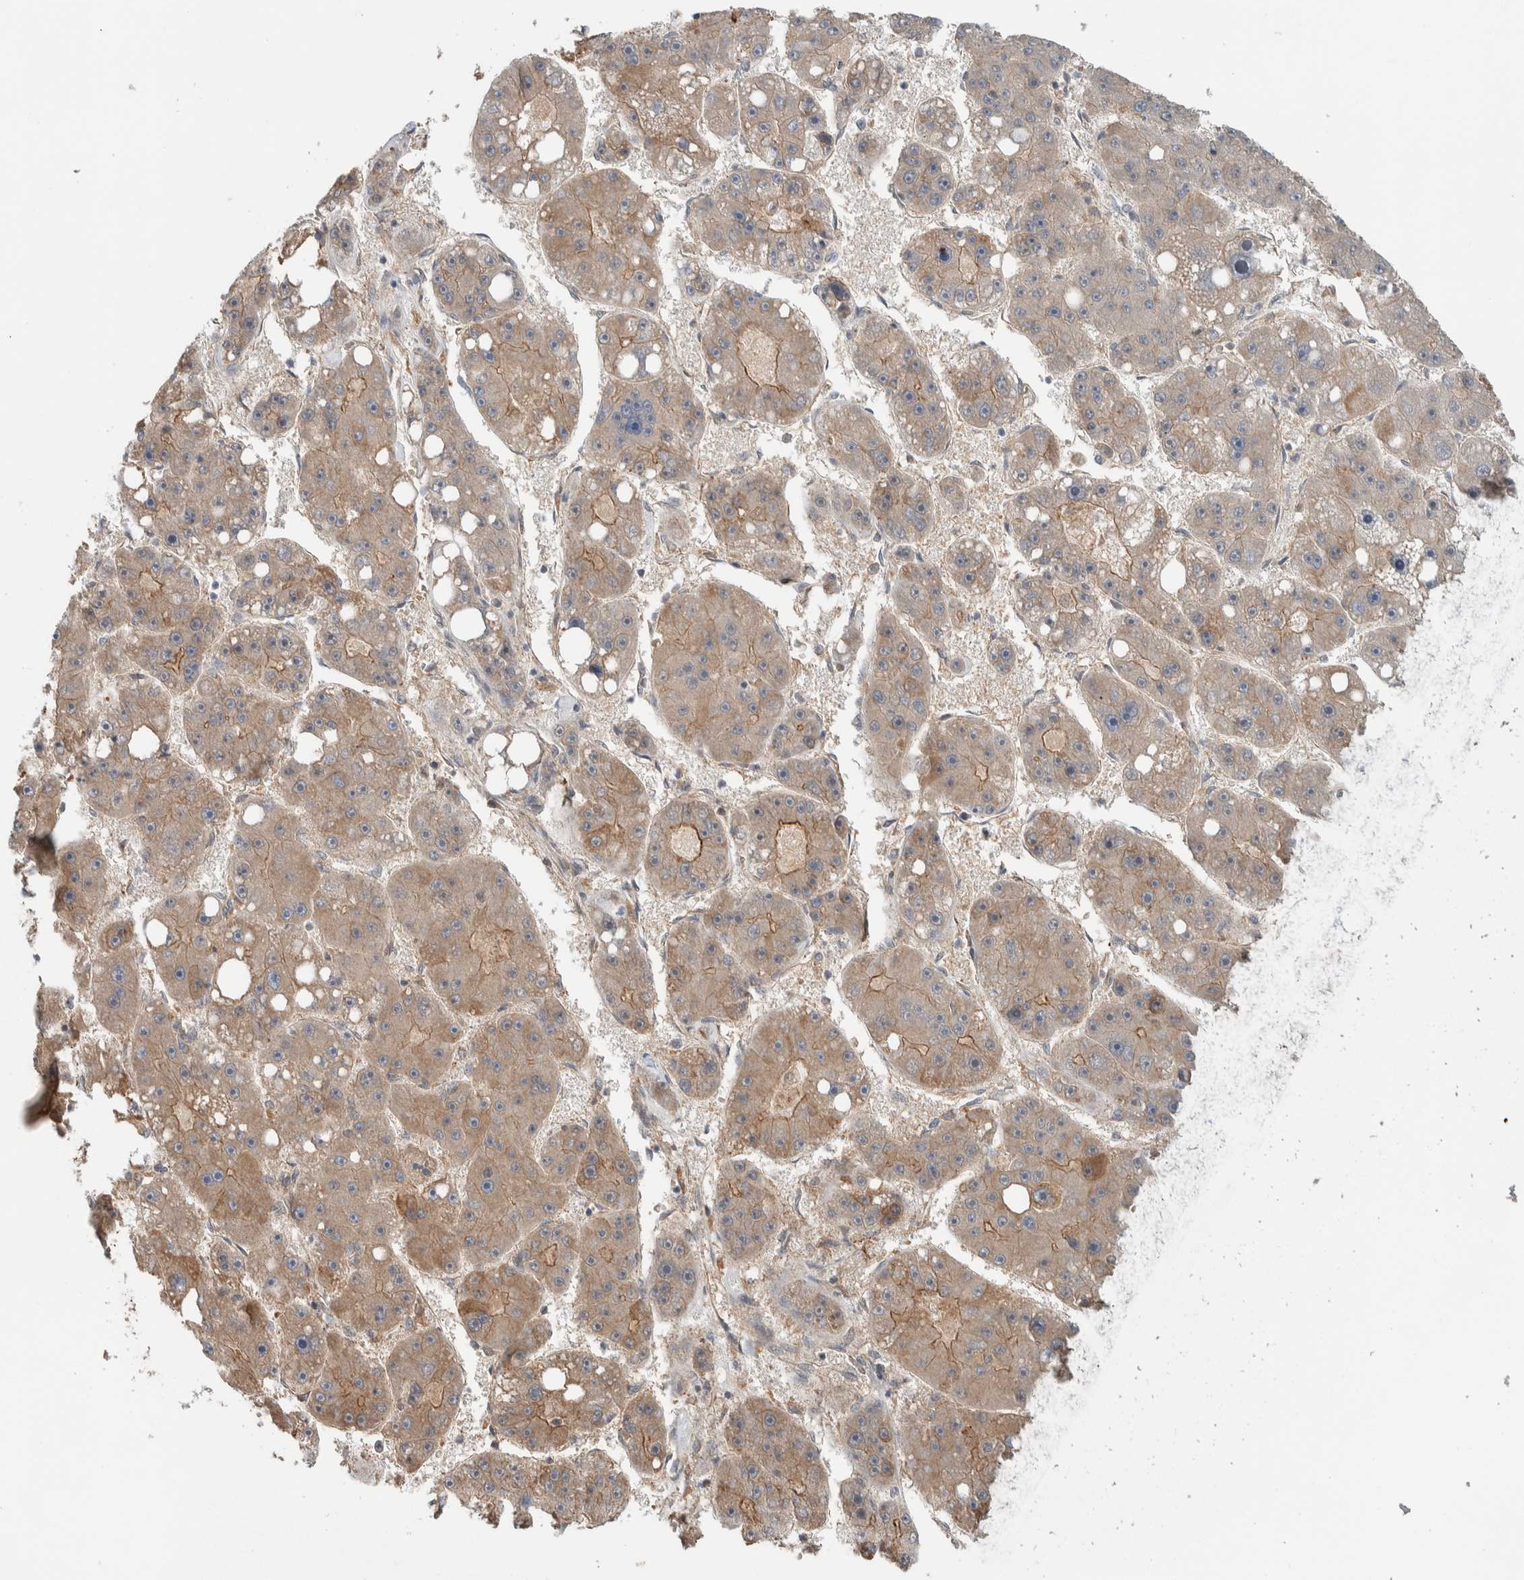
{"staining": {"intensity": "weak", "quantity": ">75%", "location": "cytoplasmic/membranous"}, "tissue": "liver cancer", "cell_type": "Tumor cells", "image_type": "cancer", "snomed": [{"axis": "morphology", "description": "Carcinoma, Hepatocellular, NOS"}, {"axis": "topography", "description": "Liver"}], "caption": "Brown immunohistochemical staining in human liver cancer demonstrates weak cytoplasmic/membranous expression in about >75% of tumor cells. Immunohistochemistry stains the protein in brown and the nuclei are stained blue.", "gene": "ARMC7", "patient": {"sex": "female", "age": 61}}